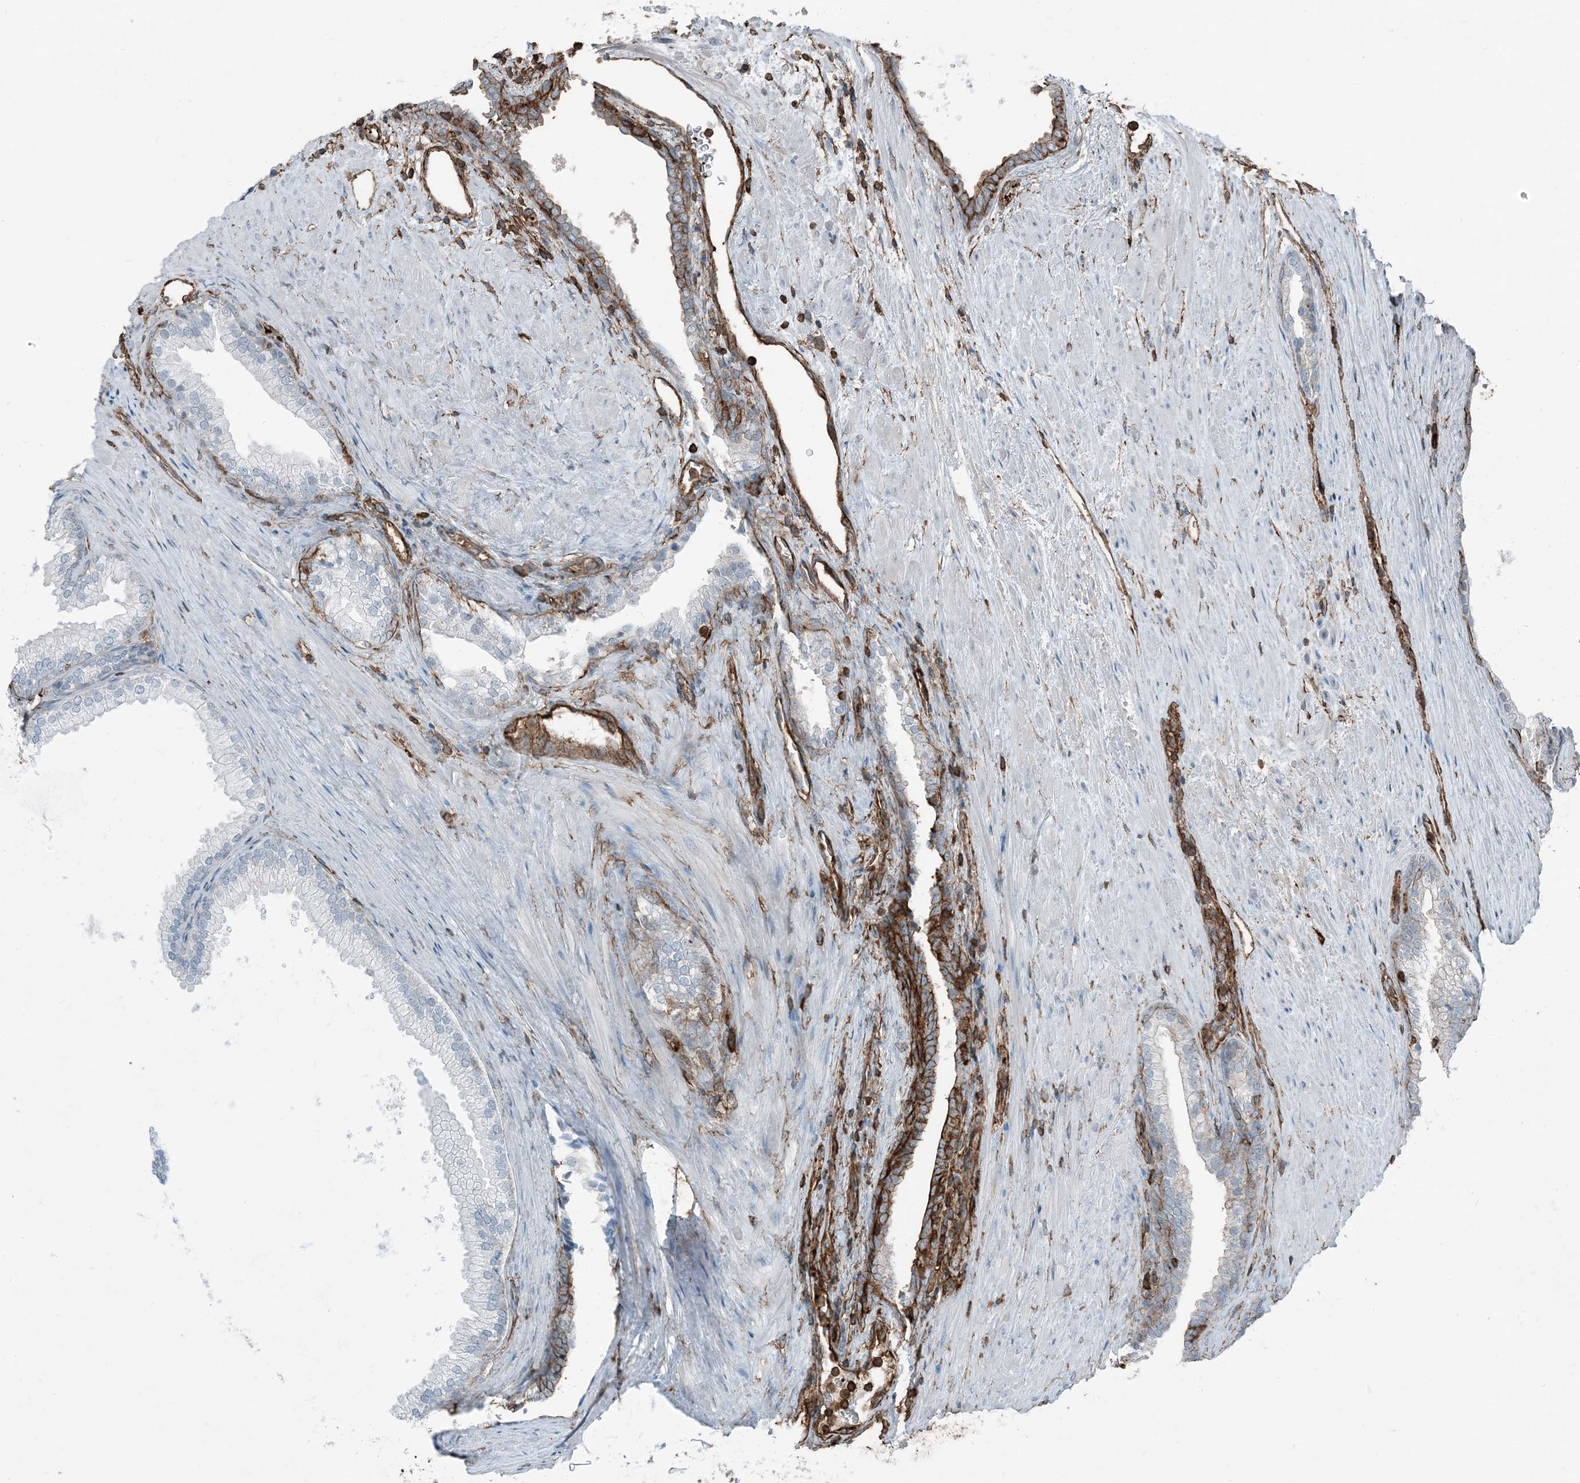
{"staining": {"intensity": "moderate", "quantity": "<25%", "location": "cytoplasmic/membranous"}, "tissue": "prostate", "cell_type": "Glandular cells", "image_type": "normal", "snomed": [{"axis": "morphology", "description": "Normal tissue, NOS"}, {"axis": "topography", "description": "Prostate"}], "caption": "Human prostate stained with a brown dye demonstrates moderate cytoplasmic/membranous positive staining in approximately <25% of glandular cells.", "gene": "APOBEC3C", "patient": {"sex": "male", "age": 76}}